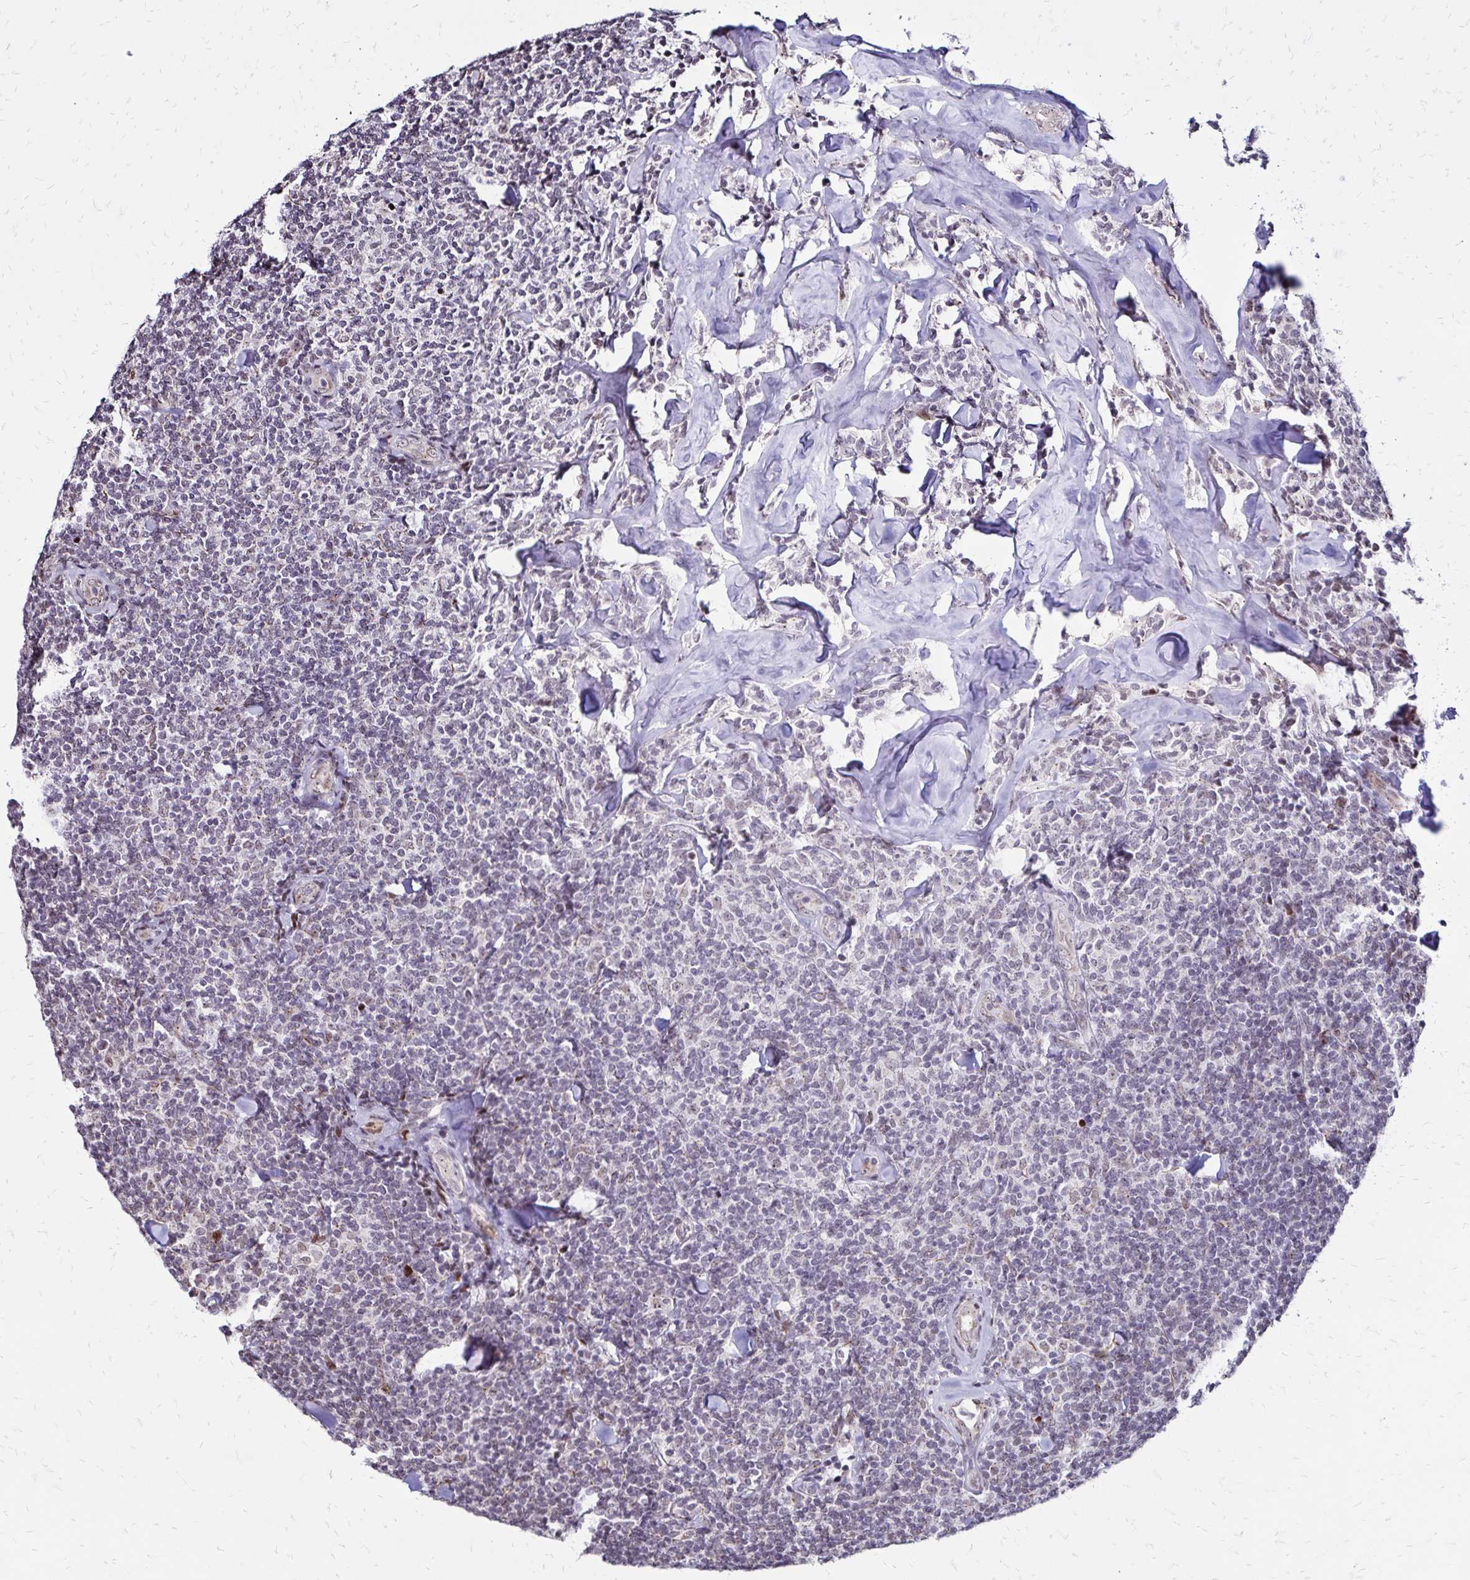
{"staining": {"intensity": "negative", "quantity": "none", "location": "none"}, "tissue": "lymphoma", "cell_type": "Tumor cells", "image_type": "cancer", "snomed": [{"axis": "morphology", "description": "Malignant lymphoma, non-Hodgkin's type, Low grade"}, {"axis": "topography", "description": "Lymph node"}], "caption": "Immunohistochemistry histopathology image of neoplastic tissue: human lymphoma stained with DAB (3,3'-diaminobenzidine) shows no significant protein staining in tumor cells.", "gene": "TOB1", "patient": {"sex": "female", "age": 56}}